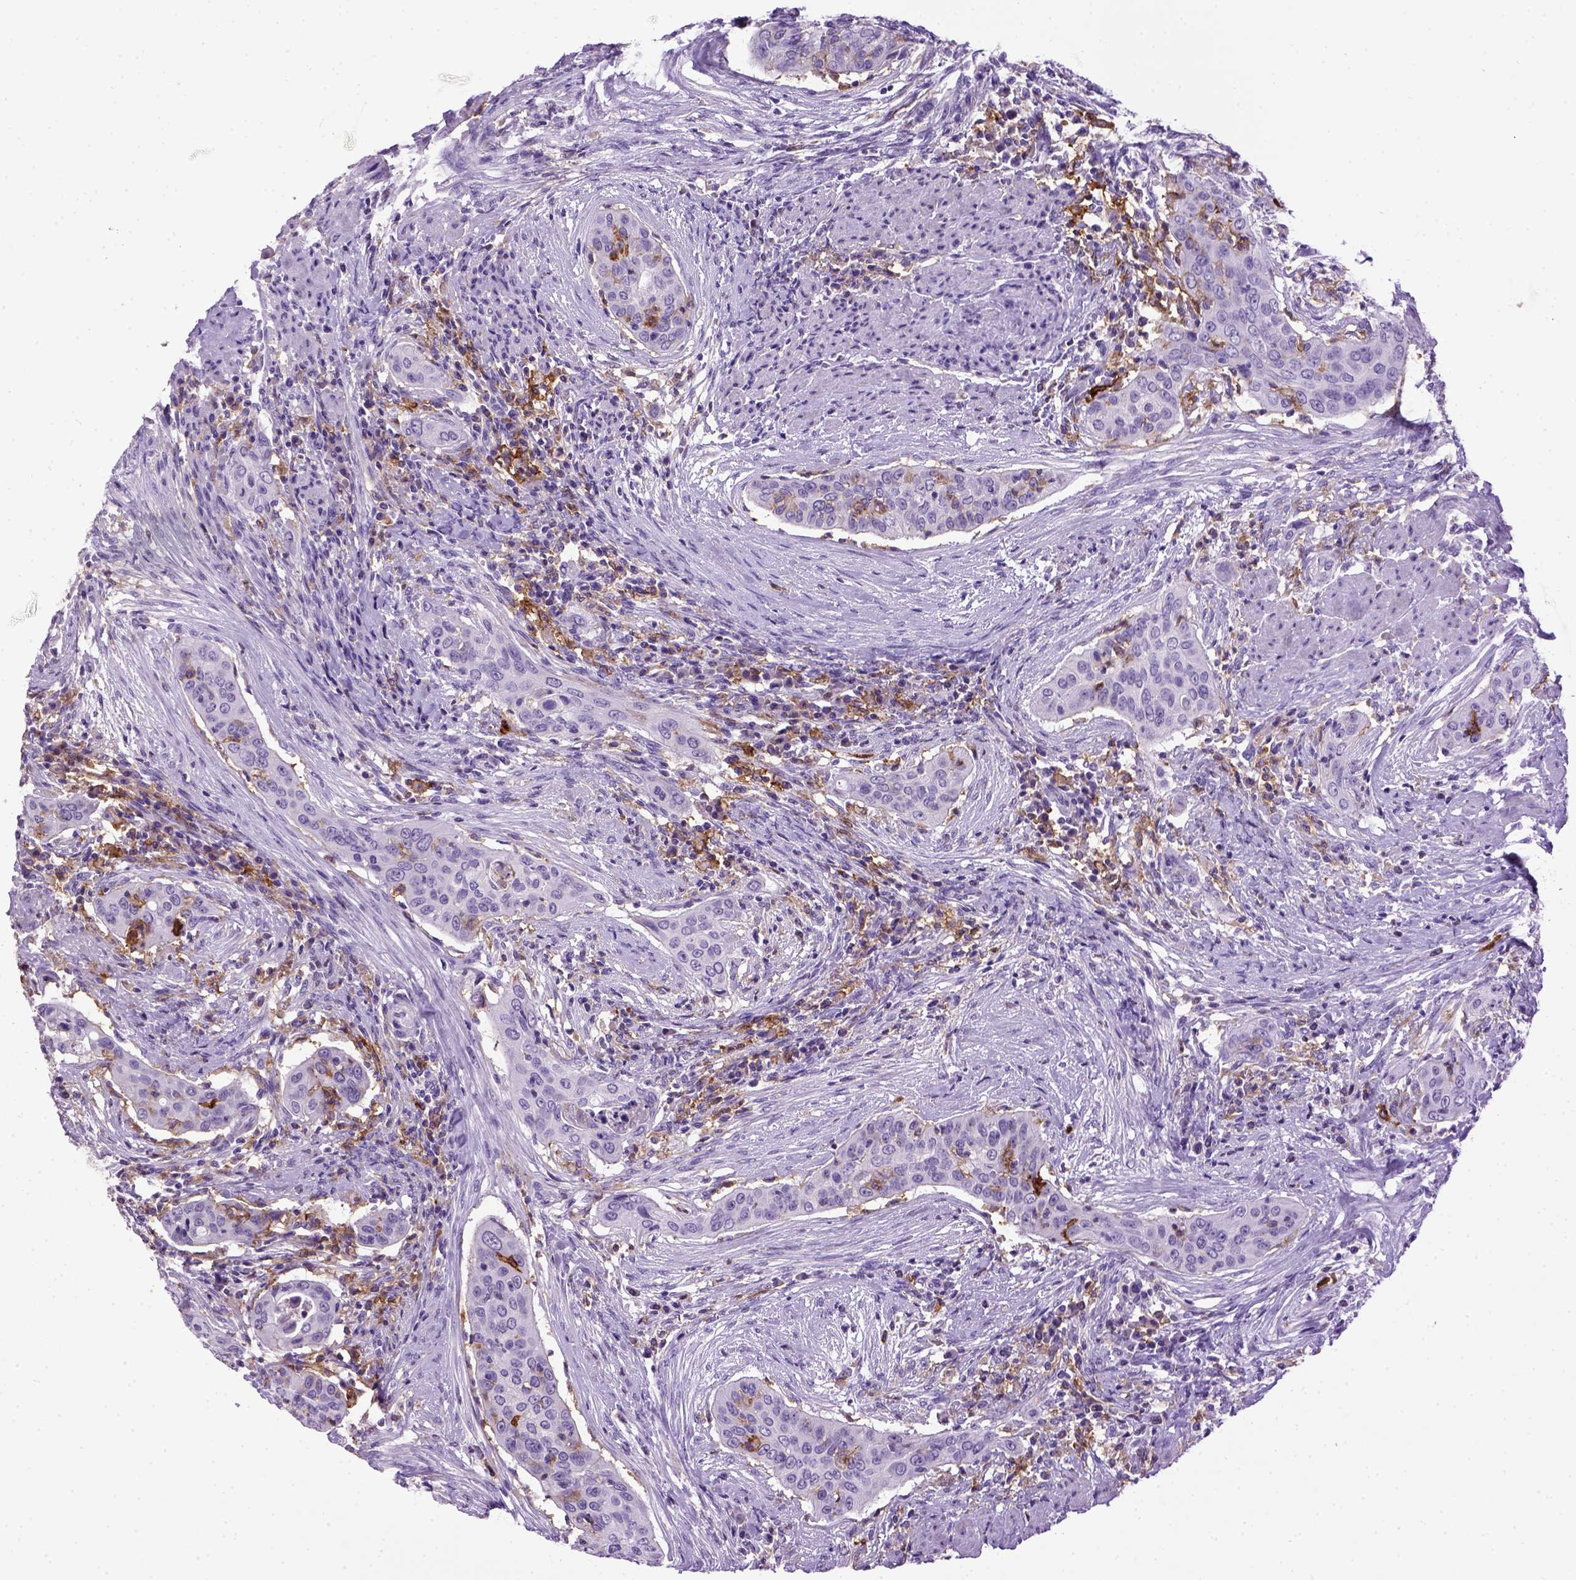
{"staining": {"intensity": "negative", "quantity": "none", "location": "none"}, "tissue": "urothelial cancer", "cell_type": "Tumor cells", "image_type": "cancer", "snomed": [{"axis": "morphology", "description": "Urothelial carcinoma, High grade"}, {"axis": "topography", "description": "Urinary bladder"}], "caption": "Immunohistochemistry of human urothelial carcinoma (high-grade) exhibits no staining in tumor cells.", "gene": "ITGAX", "patient": {"sex": "male", "age": 82}}